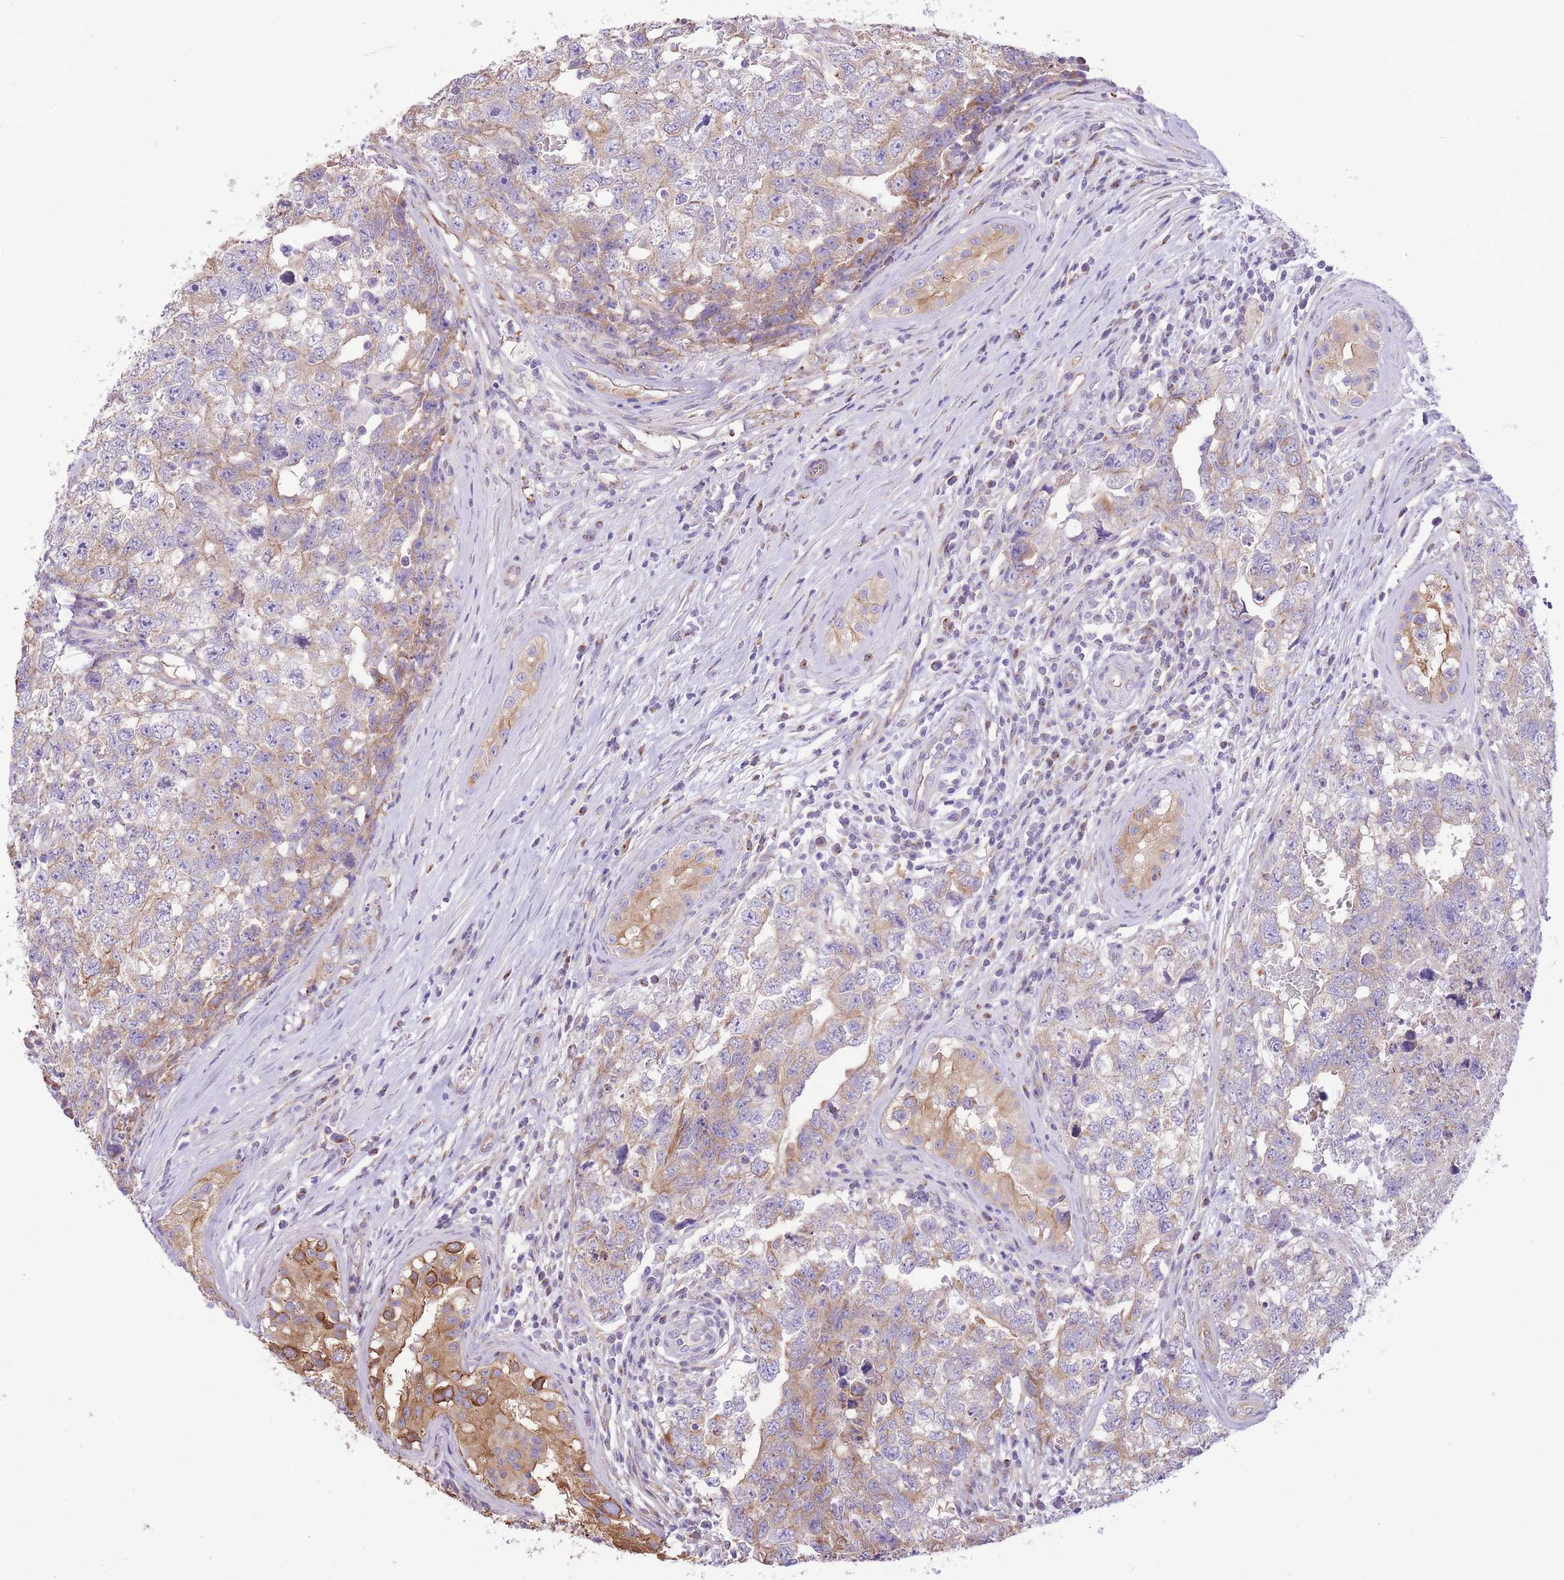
{"staining": {"intensity": "weak", "quantity": "<25%", "location": "cytoplasmic/membranous"}, "tissue": "testis cancer", "cell_type": "Tumor cells", "image_type": "cancer", "snomed": [{"axis": "morphology", "description": "Carcinoma, Embryonal, NOS"}, {"axis": "topography", "description": "Testis"}], "caption": "The image displays no significant staining in tumor cells of testis embryonal carcinoma.", "gene": "RHOU", "patient": {"sex": "male", "age": 22}}